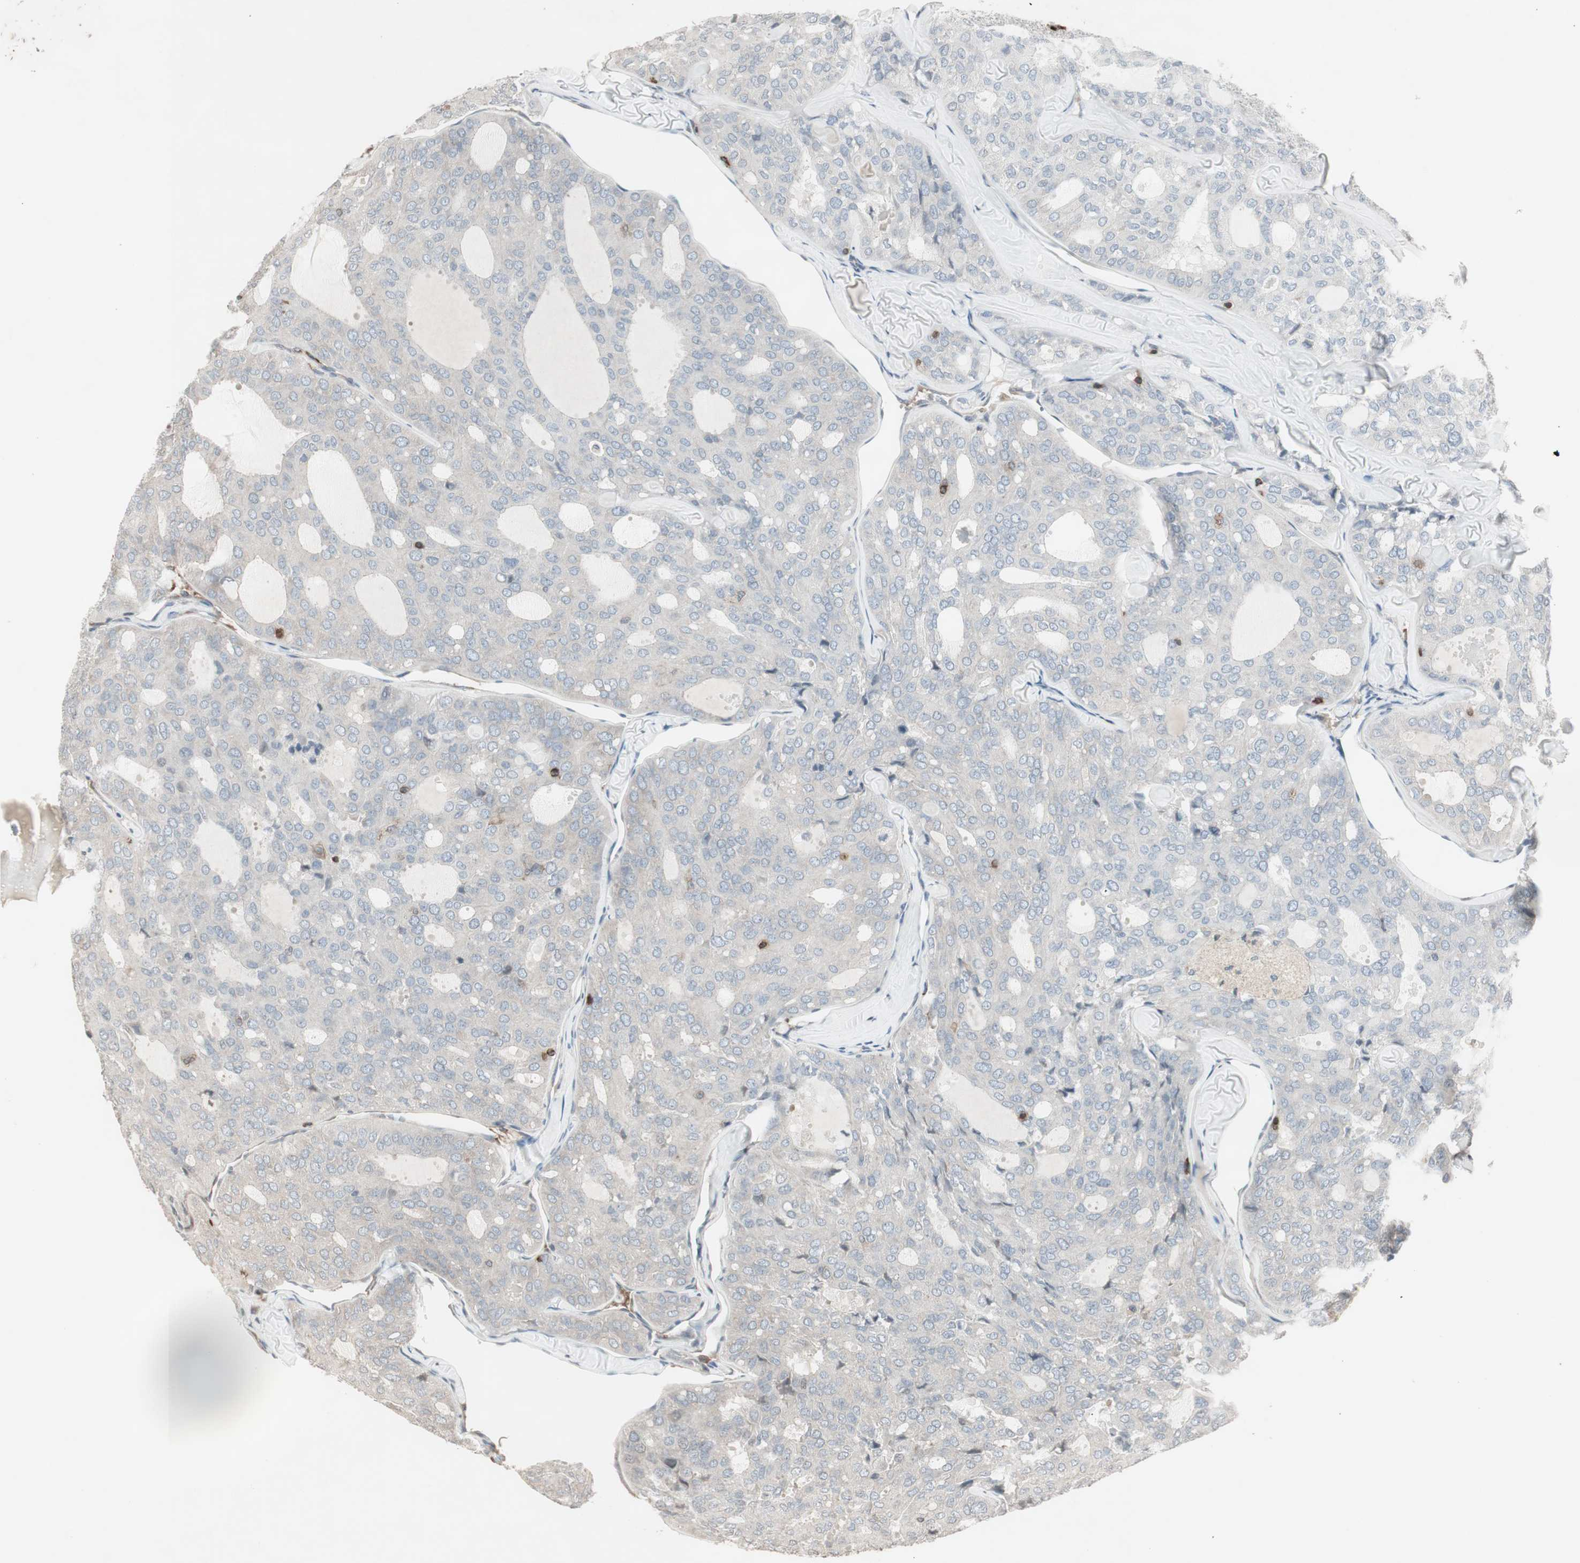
{"staining": {"intensity": "negative", "quantity": "none", "location": "none"}, "tissue": "thyroid cancer", "cell_type": "Tumor cells", "image_type": "cancer", "snomed": [{"axis": "morphology", "description": "Follicular adenoma carcinoma, NOS"}, {"axis": "topography", "description": "Thyroid gland"}], "caption": "Thyroid cancer (follicular adenoma carcinoma) was stained to show a protein in brown. There is no significant staining in tumor cells. Nuclei are stained in blue.", "gene": "ARHGEF1", "patient": {"sex": "male", "age": 75}}